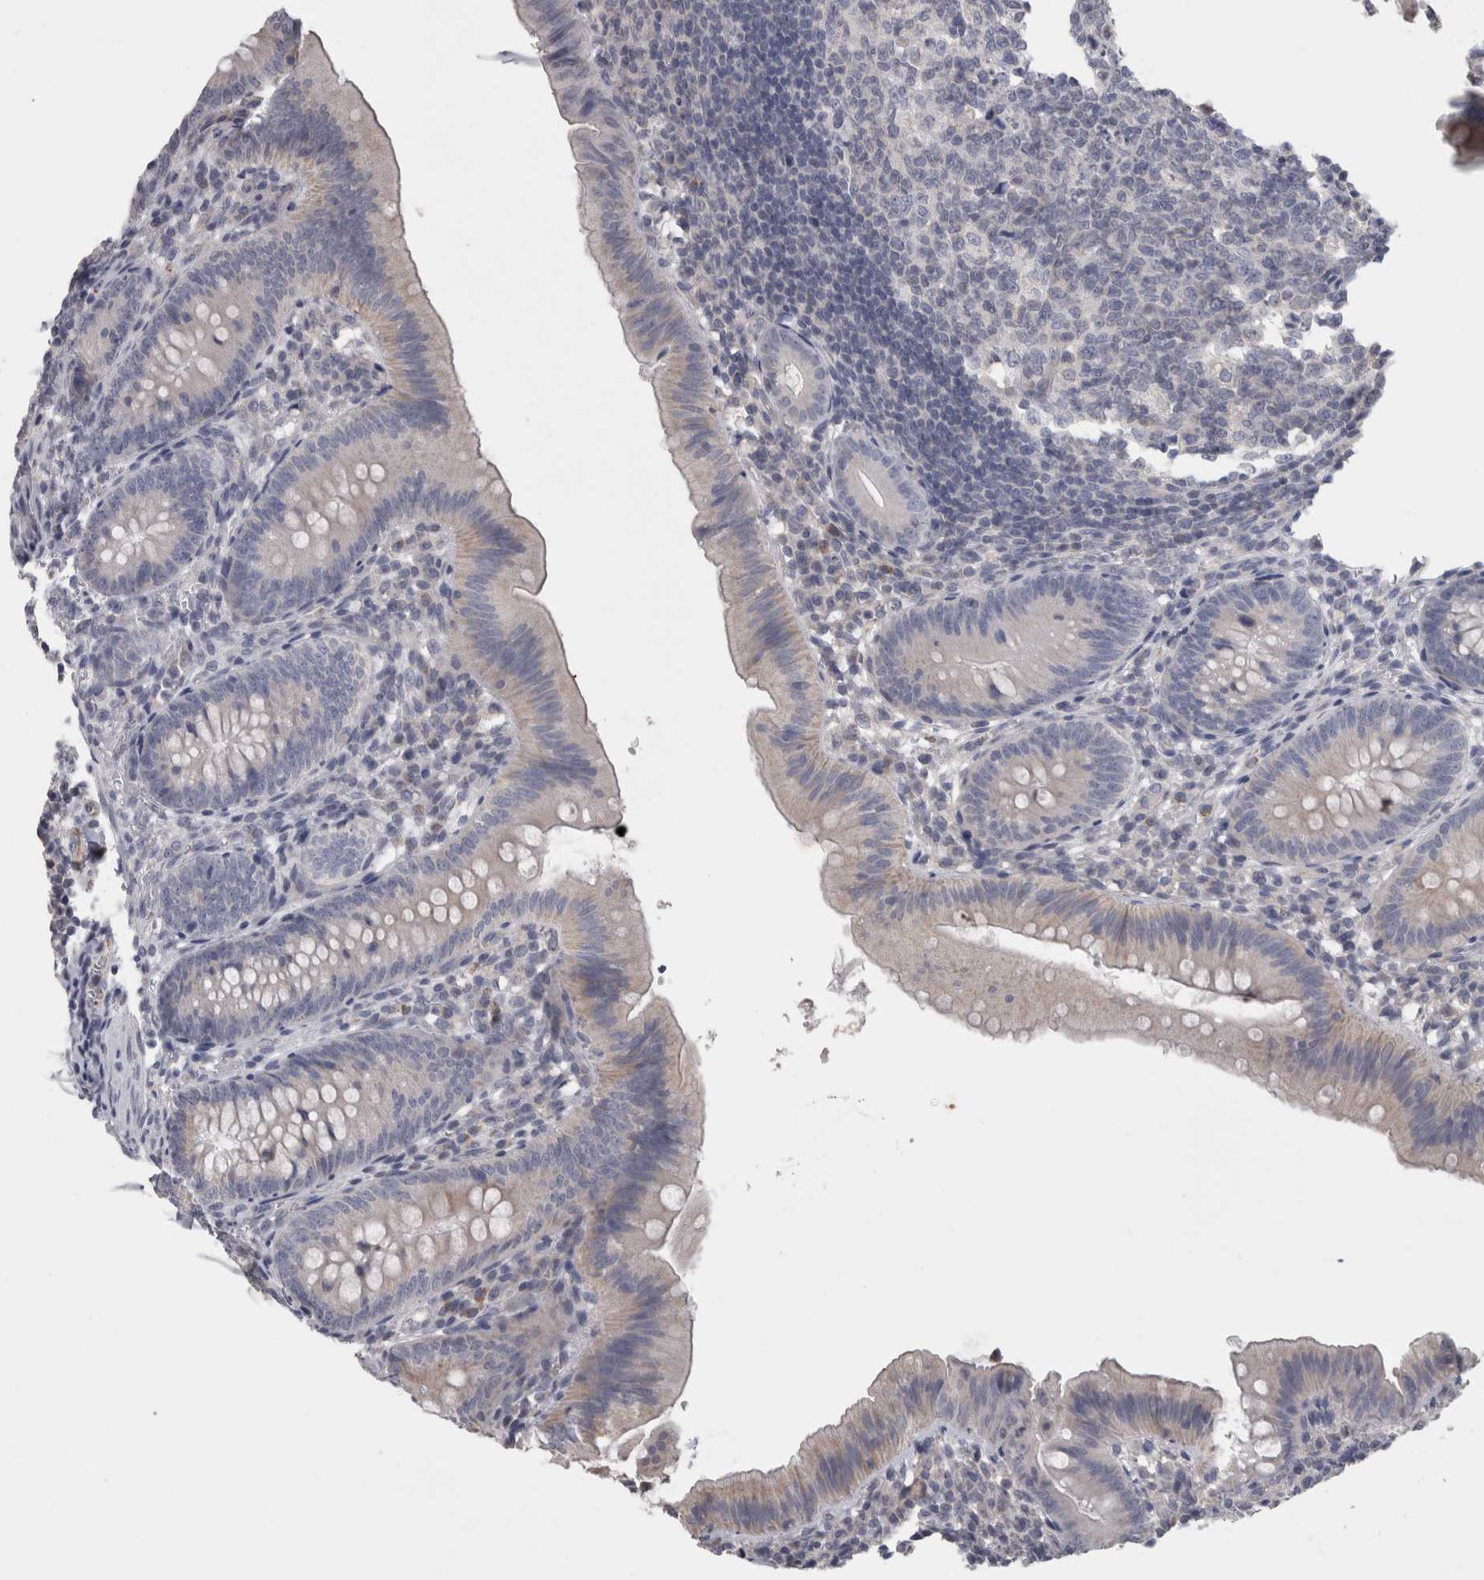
{"staining": {"intensity": "moderate", "quantity": "<25%", "location": "cytoplasmic/membranous"}, "tissue": "appendix", "cell_type": "Glandular cells", "image_type": "normal", "snomed": [{"axis": "morphology", "description": "Normal tissue, NOS"}, {"axis": "topography", "description": "Appendix"}], "caption": "A brown stain shows moderate cytoplasmic/membranous expression of a protein in glandular cells of unremarkable appendix. Immunohistochemistry stains the protein of interest in brown and the nuclei are stained blue.", "gene": "TCAP", "patient": {"sex": "male", "age": 1}}